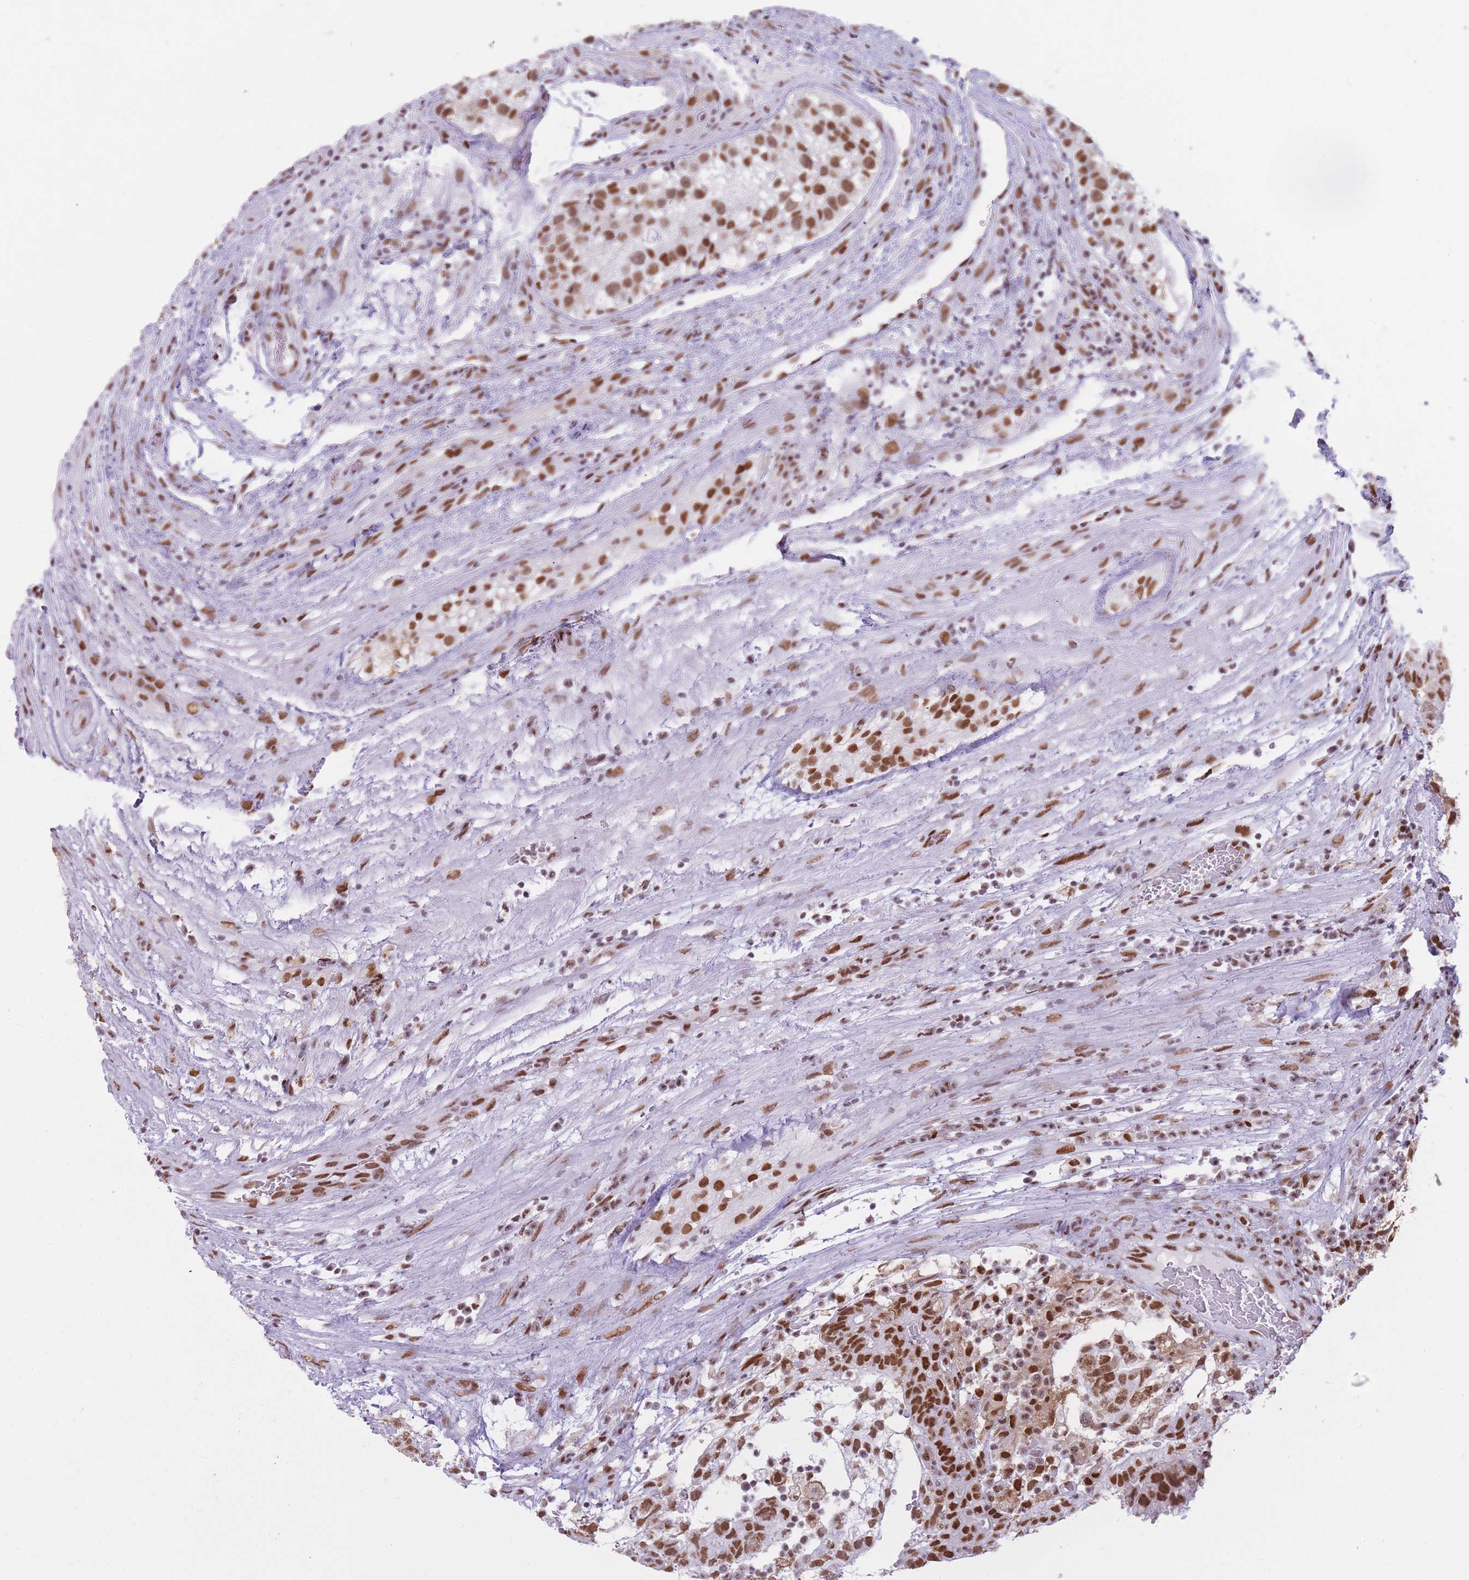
{"staining": {"intensity": "strong", "quantity": ">75%", "location": "nuclear"}, "tissue": "testis cancer", "cell_type": "Tumor cells", "image_type": "cancer", "snomed": [{"axis": "morphology", "description": "Normal tissue, NOS"}, {"axis": "morphology", "description": "Carcinoma, Embryonal, NOS"}, {"axis": "topography", "description": "Testis"}], "caption": "Testis embryonal carcinoma was stained to show a protein in brown. There is high levels of strong nuclear staining in approximately >75% of tumor cells.", "gene": "HNRNPUL1", "patient": {"sex": "male", "age": 32}}